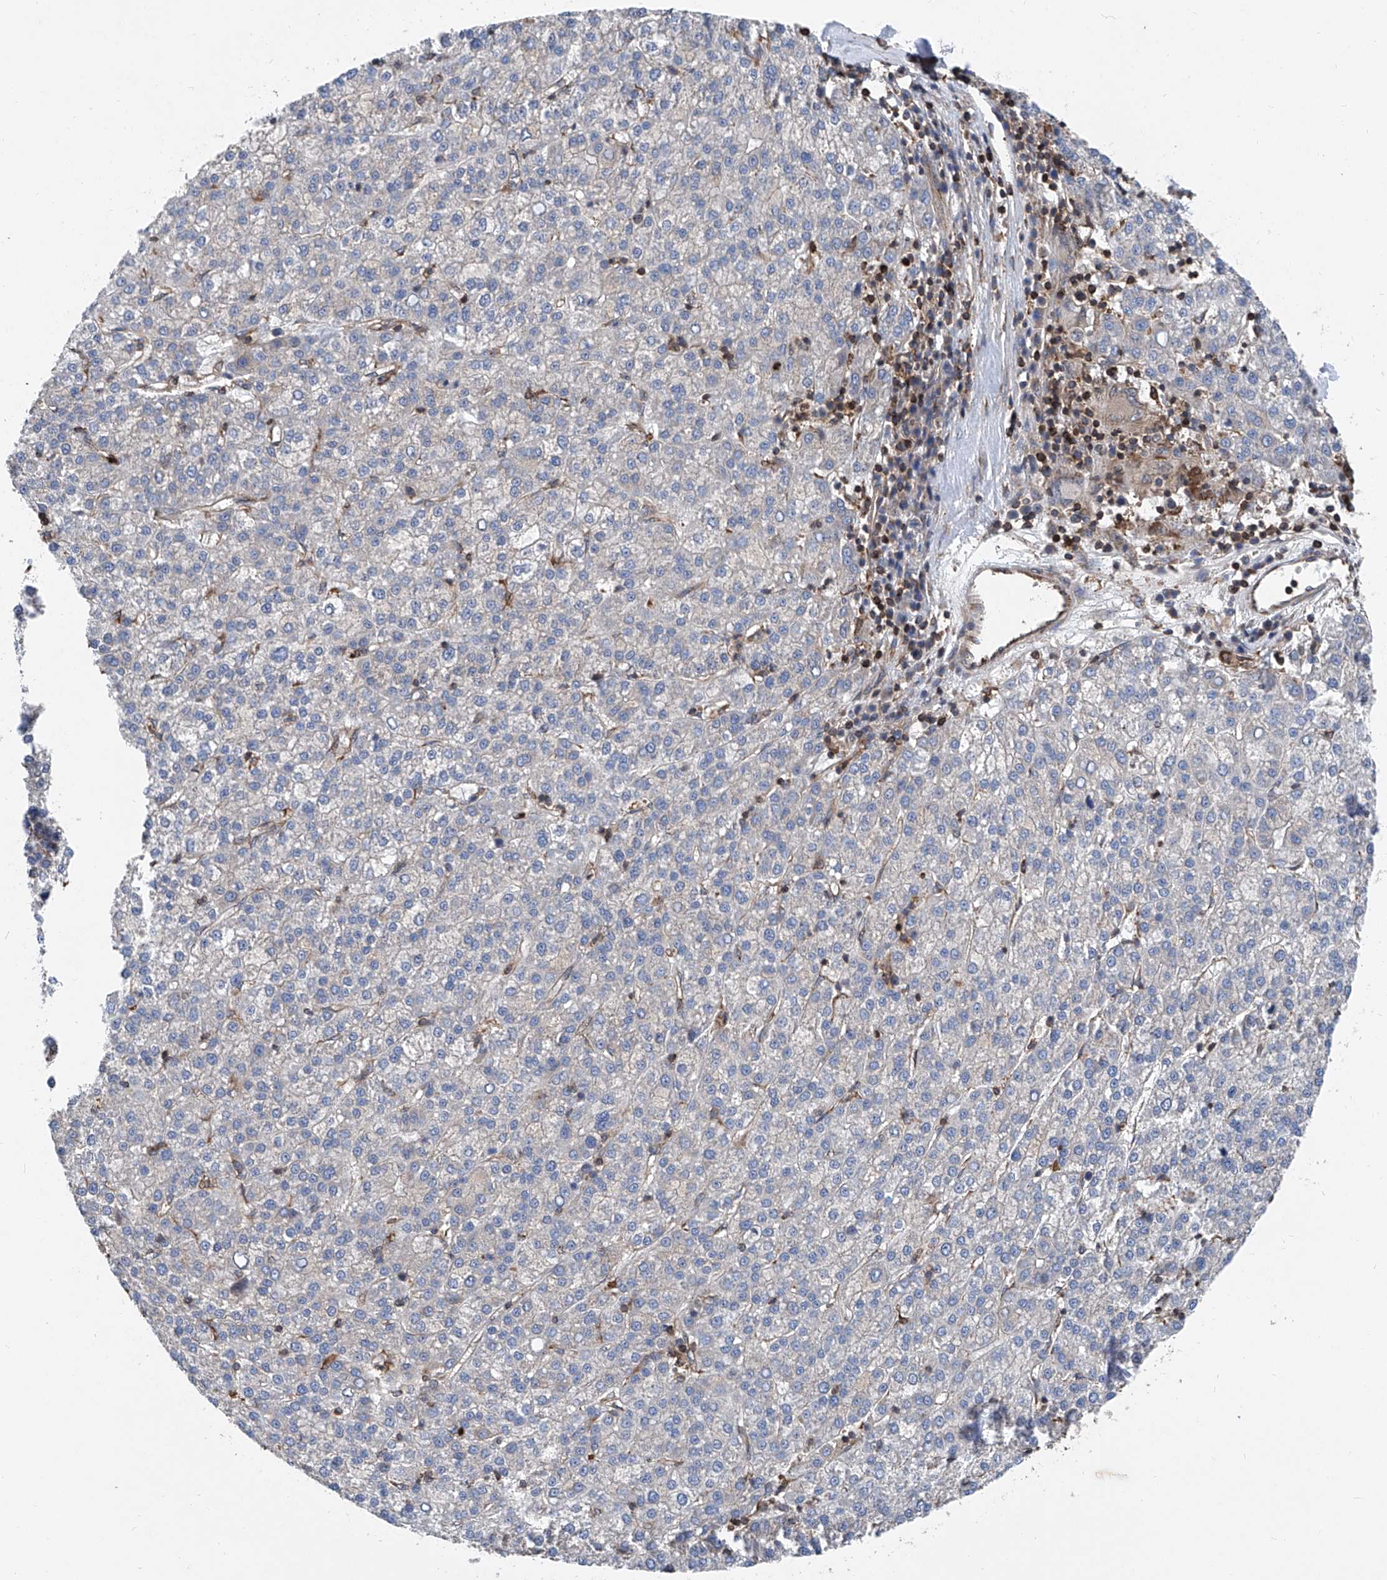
{"staining": {"intensity": "negative", "quantity": "none", "location": "none"}, "tissue": "liver cancer", "cell_type": "Tumor cells", "image_type": "cancer", "snomed": [{"axis": "morphology", "description": "Carcinoma, Hepatocellular, NOS"}, {"axis": "topography", "description": "Liver"}], "caption": "This is an IHC histopathology image of human liver cancer. There is no expression in tumor cells.", "gene": "TRIM38", "patient": {"sex": "female", "age": 58}}